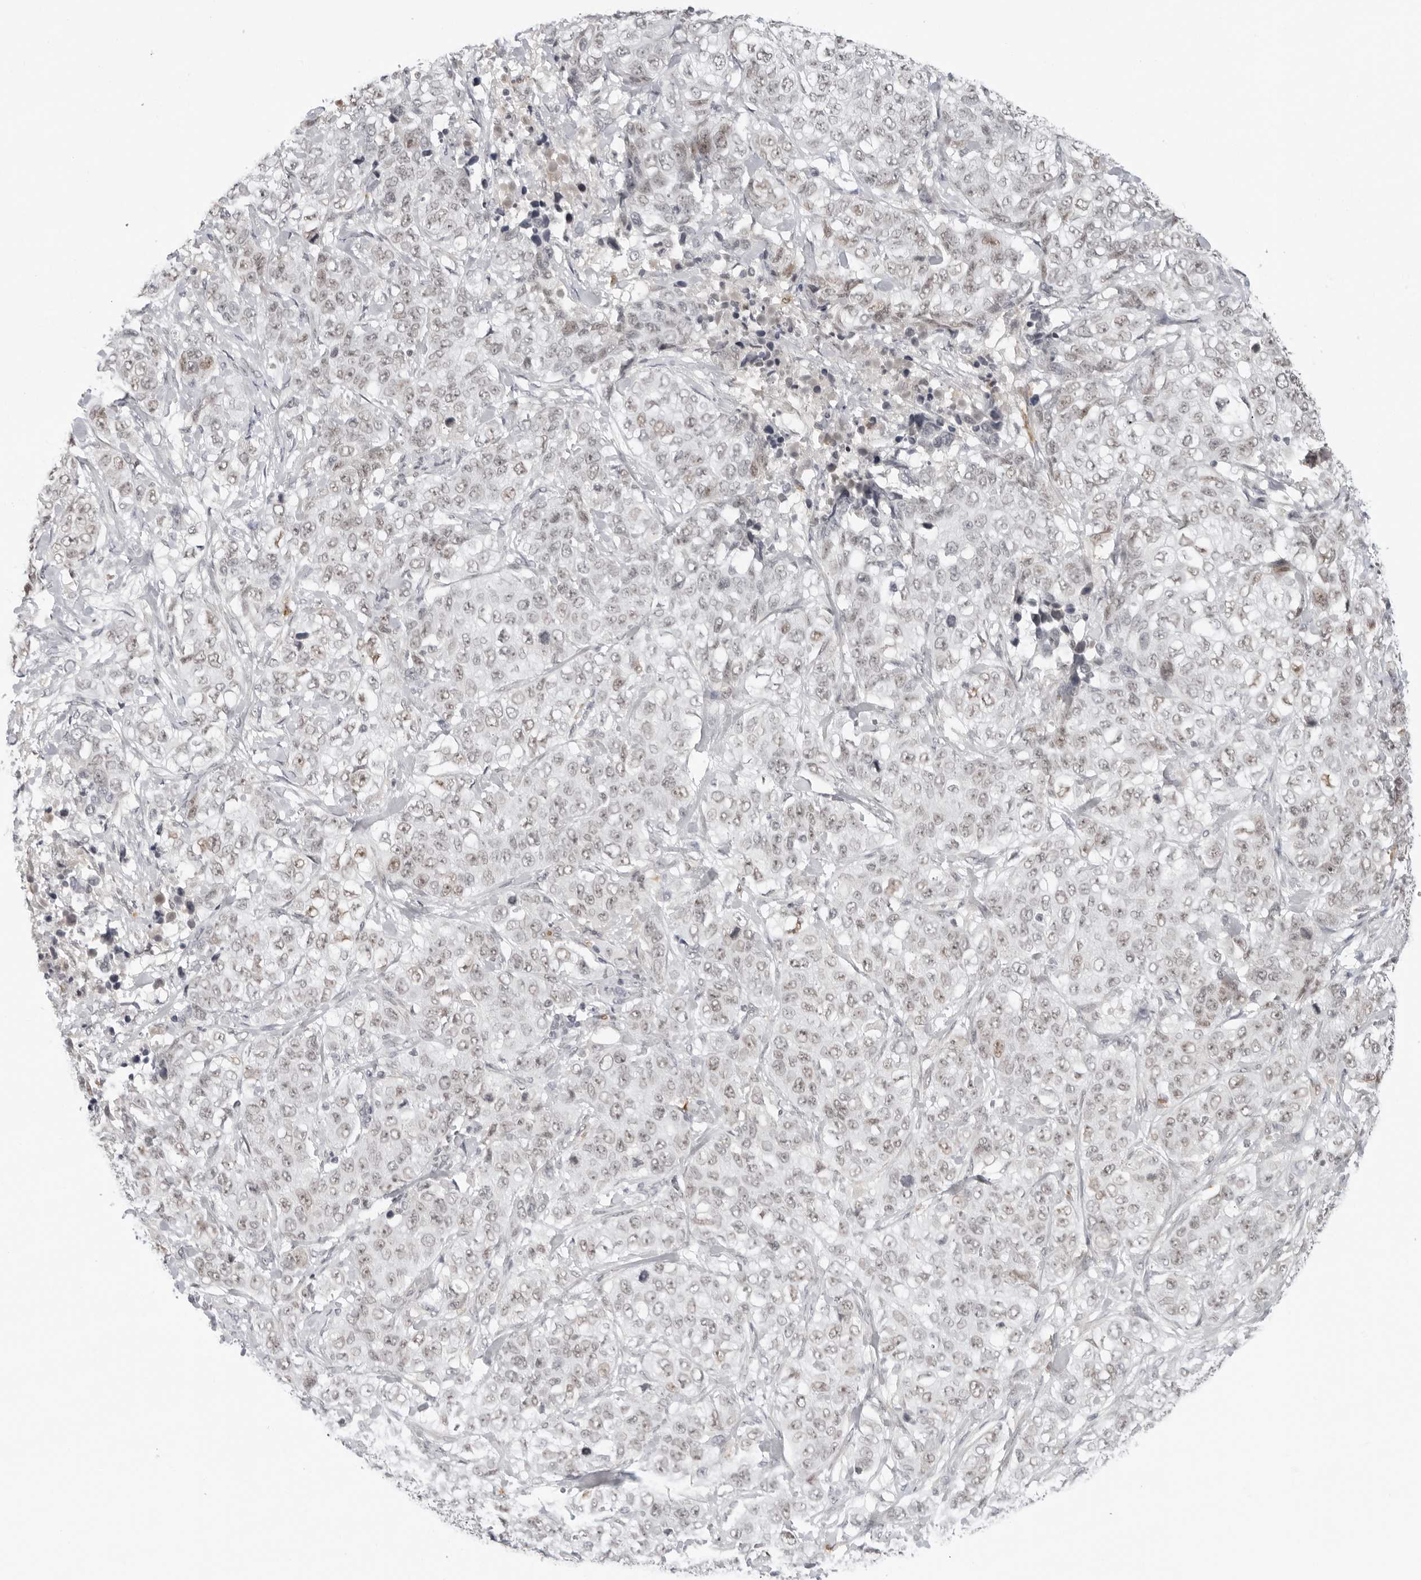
{"staining": {"intensity": "weak", "quantity": ">75%", "location": "nuclear"}, "tissue": "stomach cancer", "cell_type": "Tumor cells", "image_type": "cancer", "snomed": [{"axis": "morphology", "description": "Adenocarcinoma, NOS"}, {"axis": "topography", "description": "Stomach"}], "caption": "Immunohistochemistry of human adenocarcinoma (stomach) displays low levels of weak nuclear staining in about >75% of tumor cells. The staining is performed using DAB brown chromogen to label protein expression. The nuclei are counter-stained blue using hematoxylin.", "gene": "MSH6", "patient": {"sex": "male", "age": 48}}